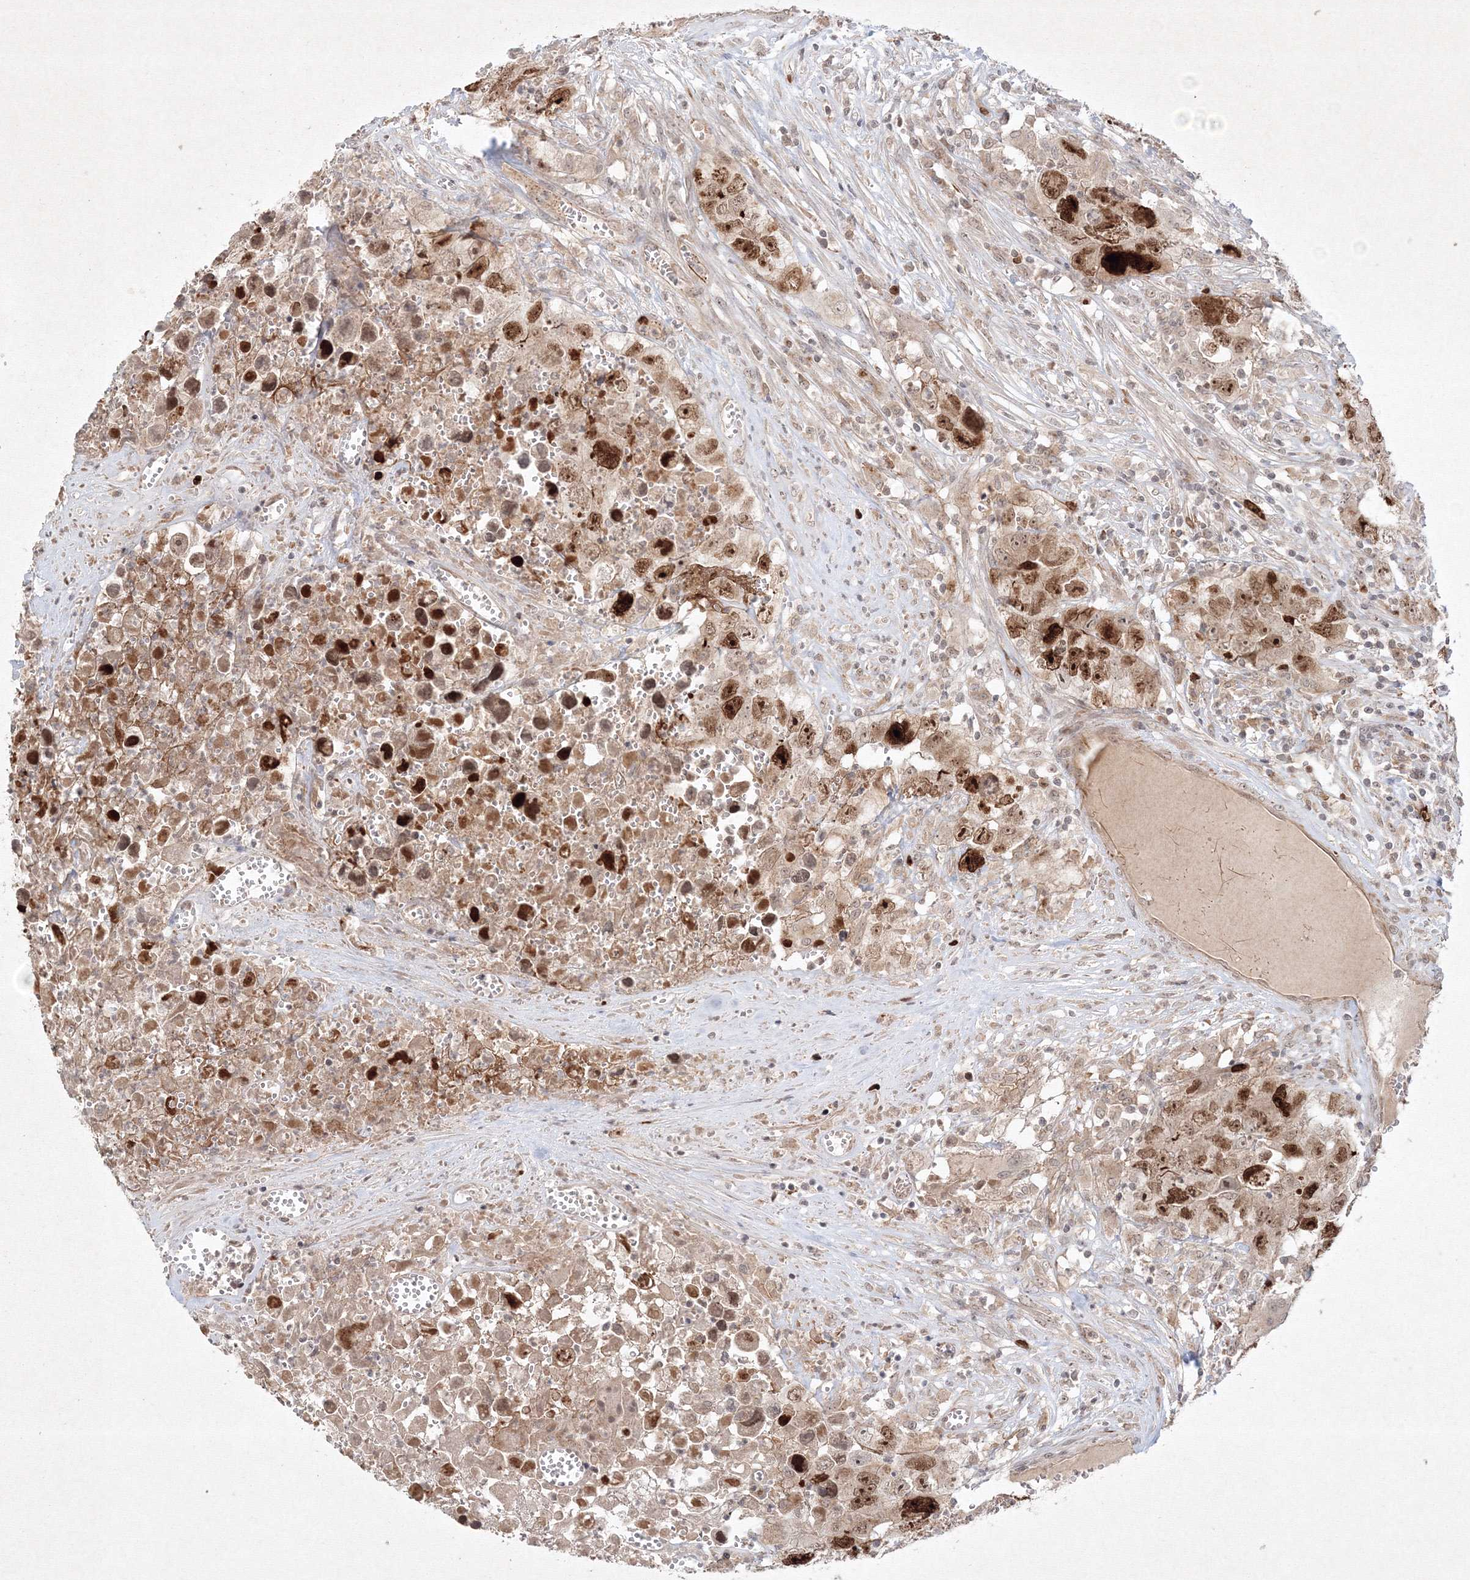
{"staining": {"intensity": "moderate", "quantity": ">75%", "location": "nuclear"}, "tissue": "testis cancer", "cell_type": "Tumor cells", "image_type": "cancer", "snomed": [{"axis": "morphology", "description": "Seminoma, NOS"}, {"axis": "morphology", "description": "Carcinoma, Embryonal, NOS"}, {"axis": "topography", "description": "Testis"}], "caption": "Immunohistochemistry (IHC) of human testis cancer (seminoma) demonstrates medium levels of moderate nuclear expression in approximately >75% of tumor cells.", "gene": "KIF20A", "patient": {"sex": "male", "age": 43}}